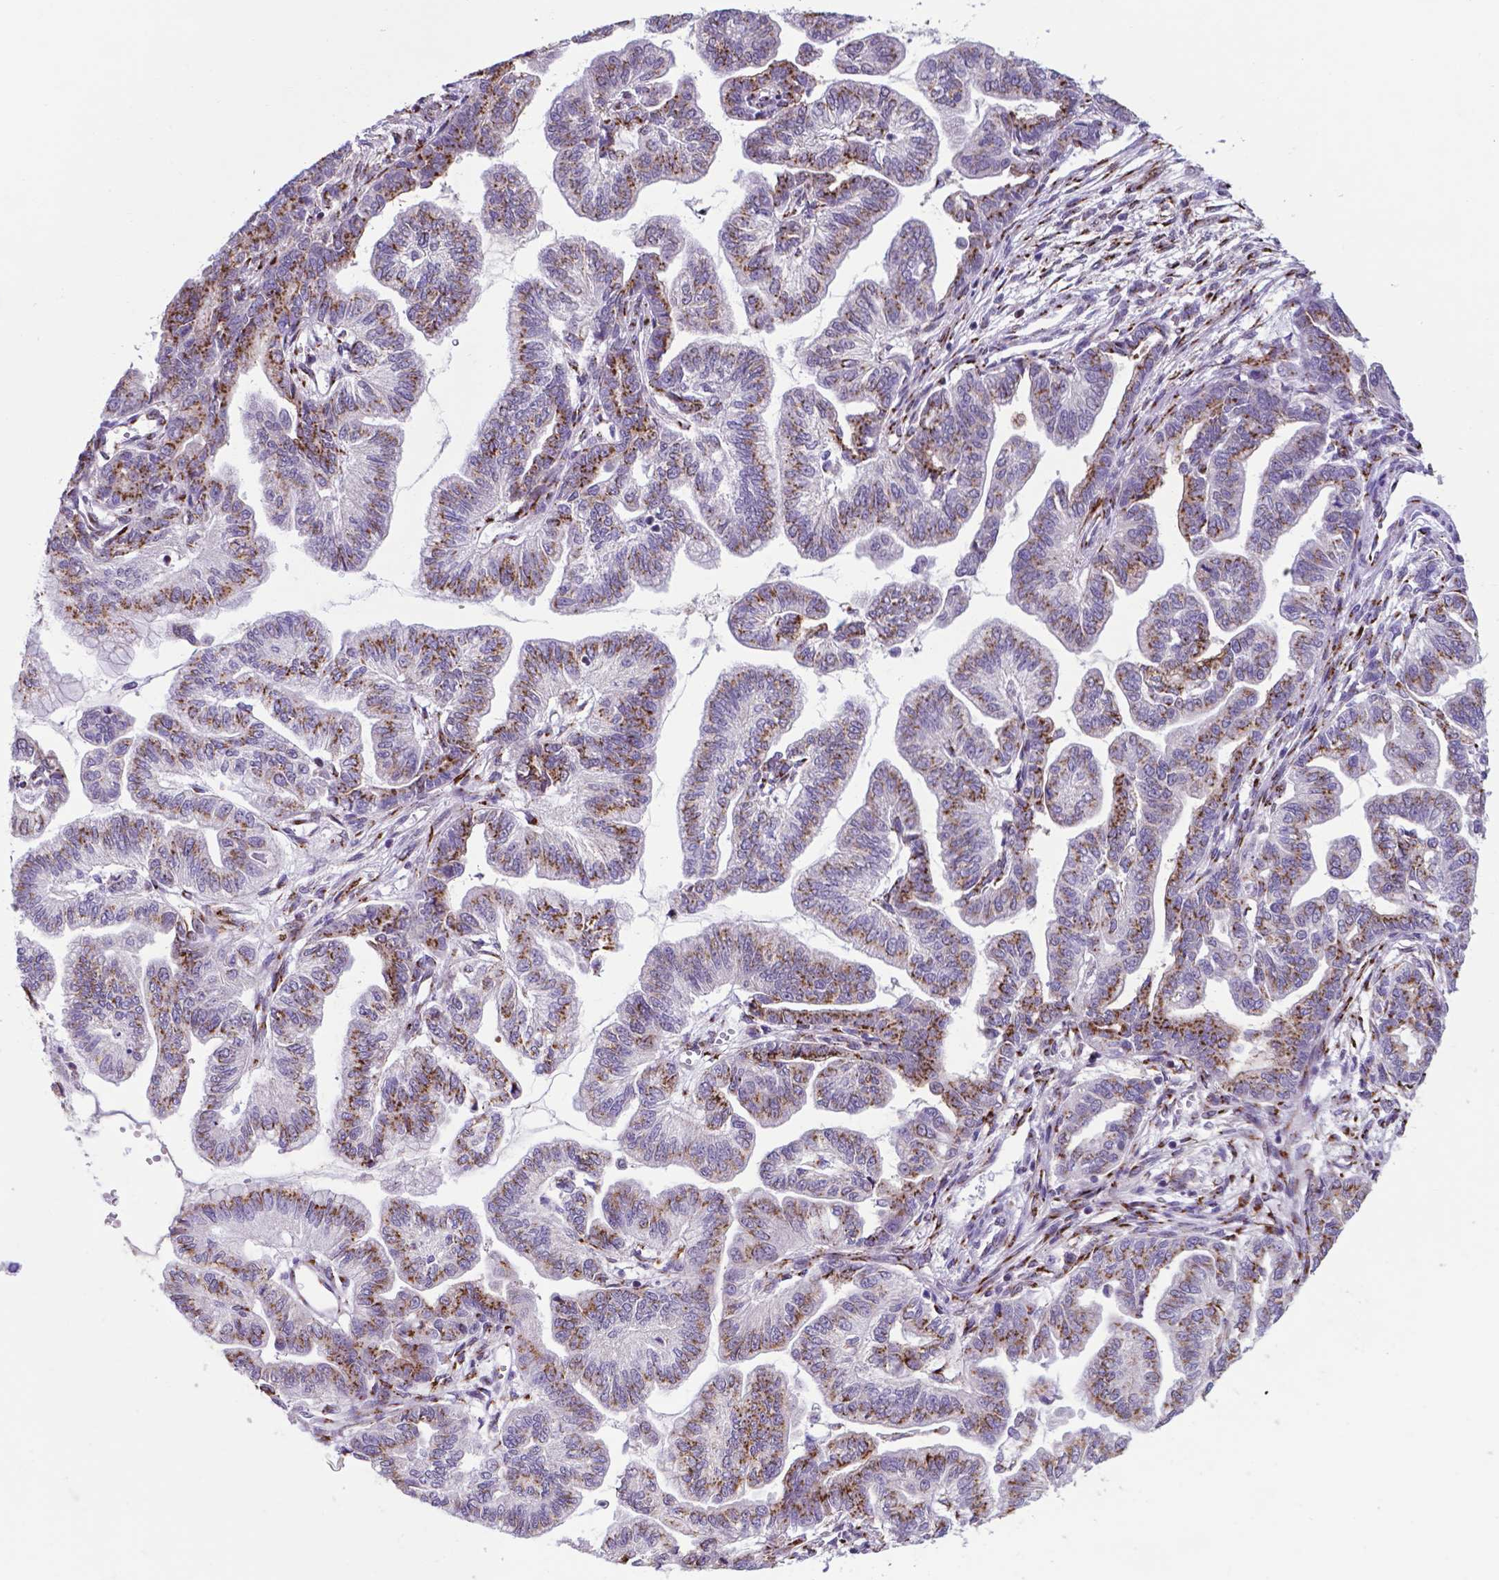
{"staining": {"intensity": "moderate", "quantity": "25%-75%", "location": "cytoplasmic/membranous"}, "tissue": "stomach cancer", "cell_type": "Tumor cells", "image_type": "cancer", "snomed": [{"axis": "morphology", "description": "Adenocarcinoma, NOS"}, {"axis": "topography", "description": "Stomach"}], "caption": "Immunohistochemistry (IHC) of human stomach adenocarcinoma demonstrates medium levels of moderate cytoplasmic/membranous positivity in about 25%-75% of tumor cells. Ihc stains the protein of interest in brown and the nuclei are stained blue.", "gene": "MRPL10", "patient": {"sex": "male", "age": 83}}